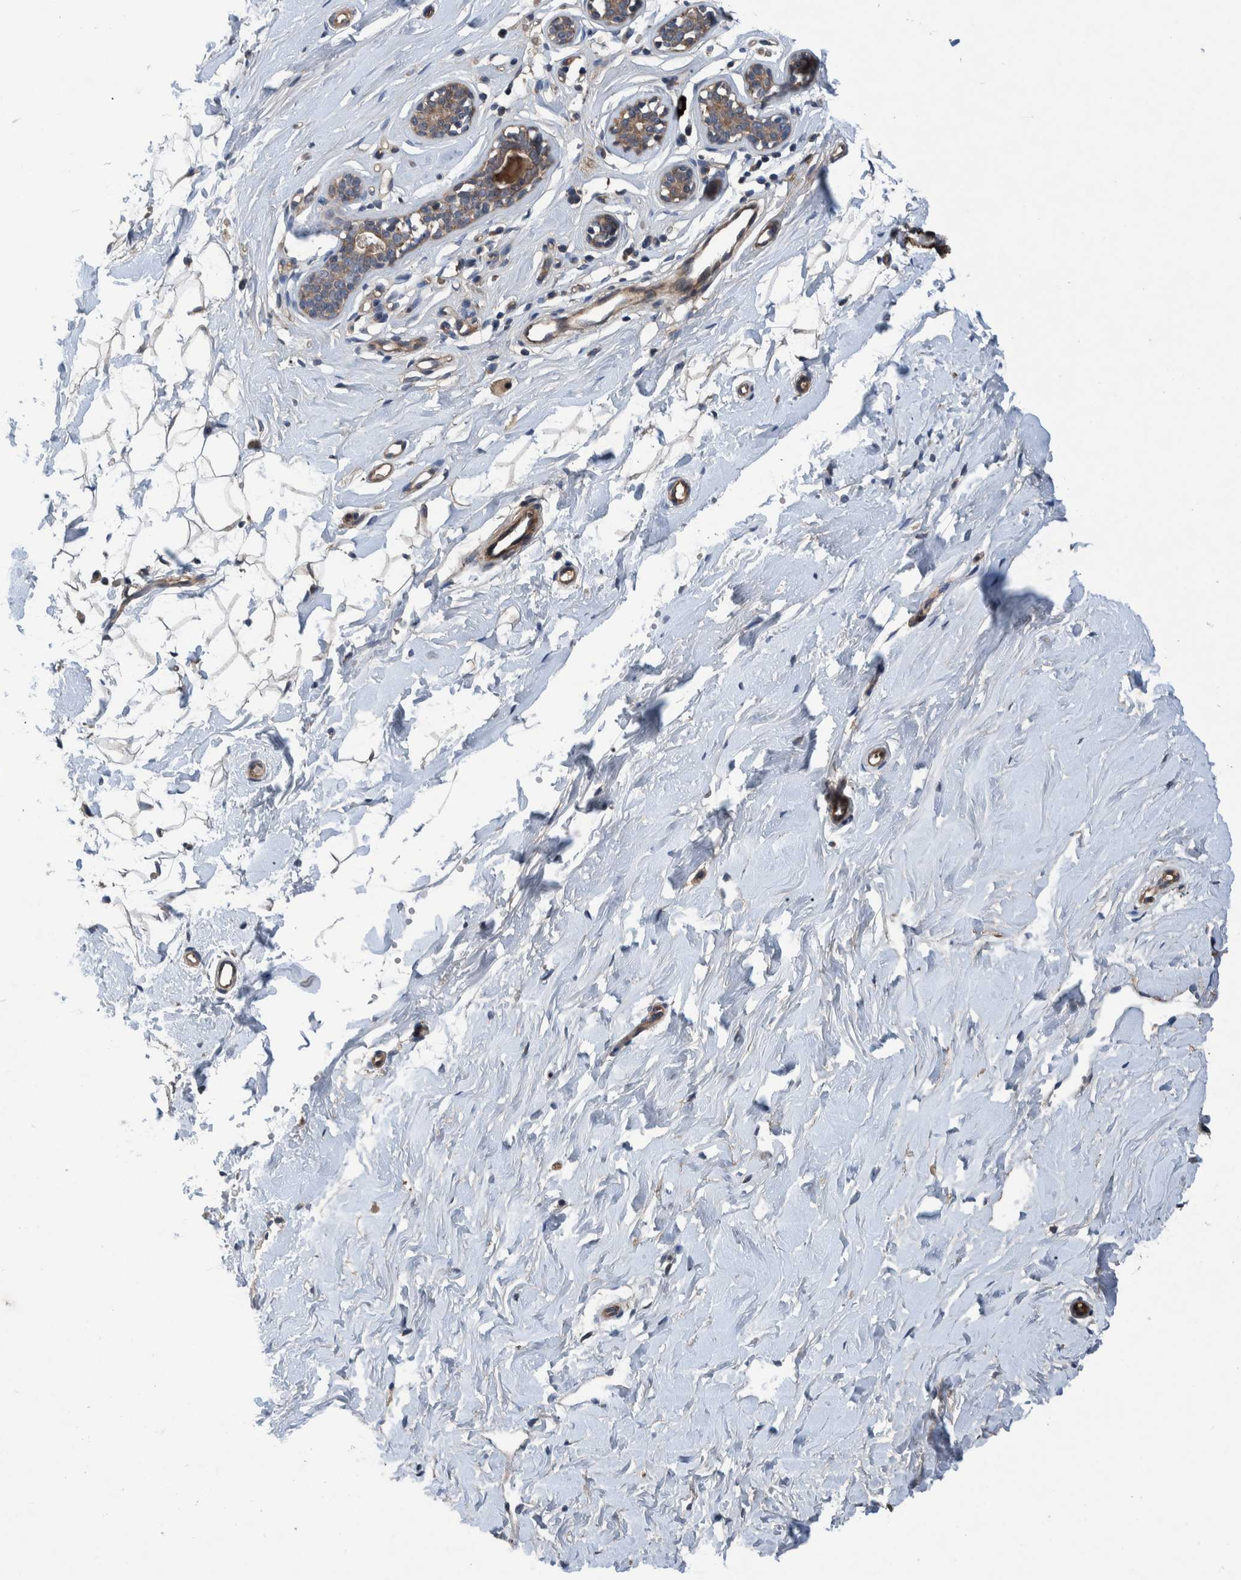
{"staining": {"intensity": "negative", "quantity": "none", "location": "none"}, "tissue": "breast", "cell_type": "Adipocytes", "image_type": "normal", "snomed": [{"axis": "morphology", "description": "Normal tissue, NOS"}, {"axis": "topography", "description": "Breast"}], "caption": "Immunohistochemistry (IHC) image of unremarkable breast: breast stained with DAB (3,3'-diaminobenzidine) exhibits no significant protein staining in adipocytes. The staining was performed using DAB (3,3'-diaminobenzidine) to visualize the protein expression in brown, while the nuclei were stained in blue with hematoxylin (Magnification: 20x).", "gene": "ITIH3", "patient": {"sex": "female", "age": 23}}